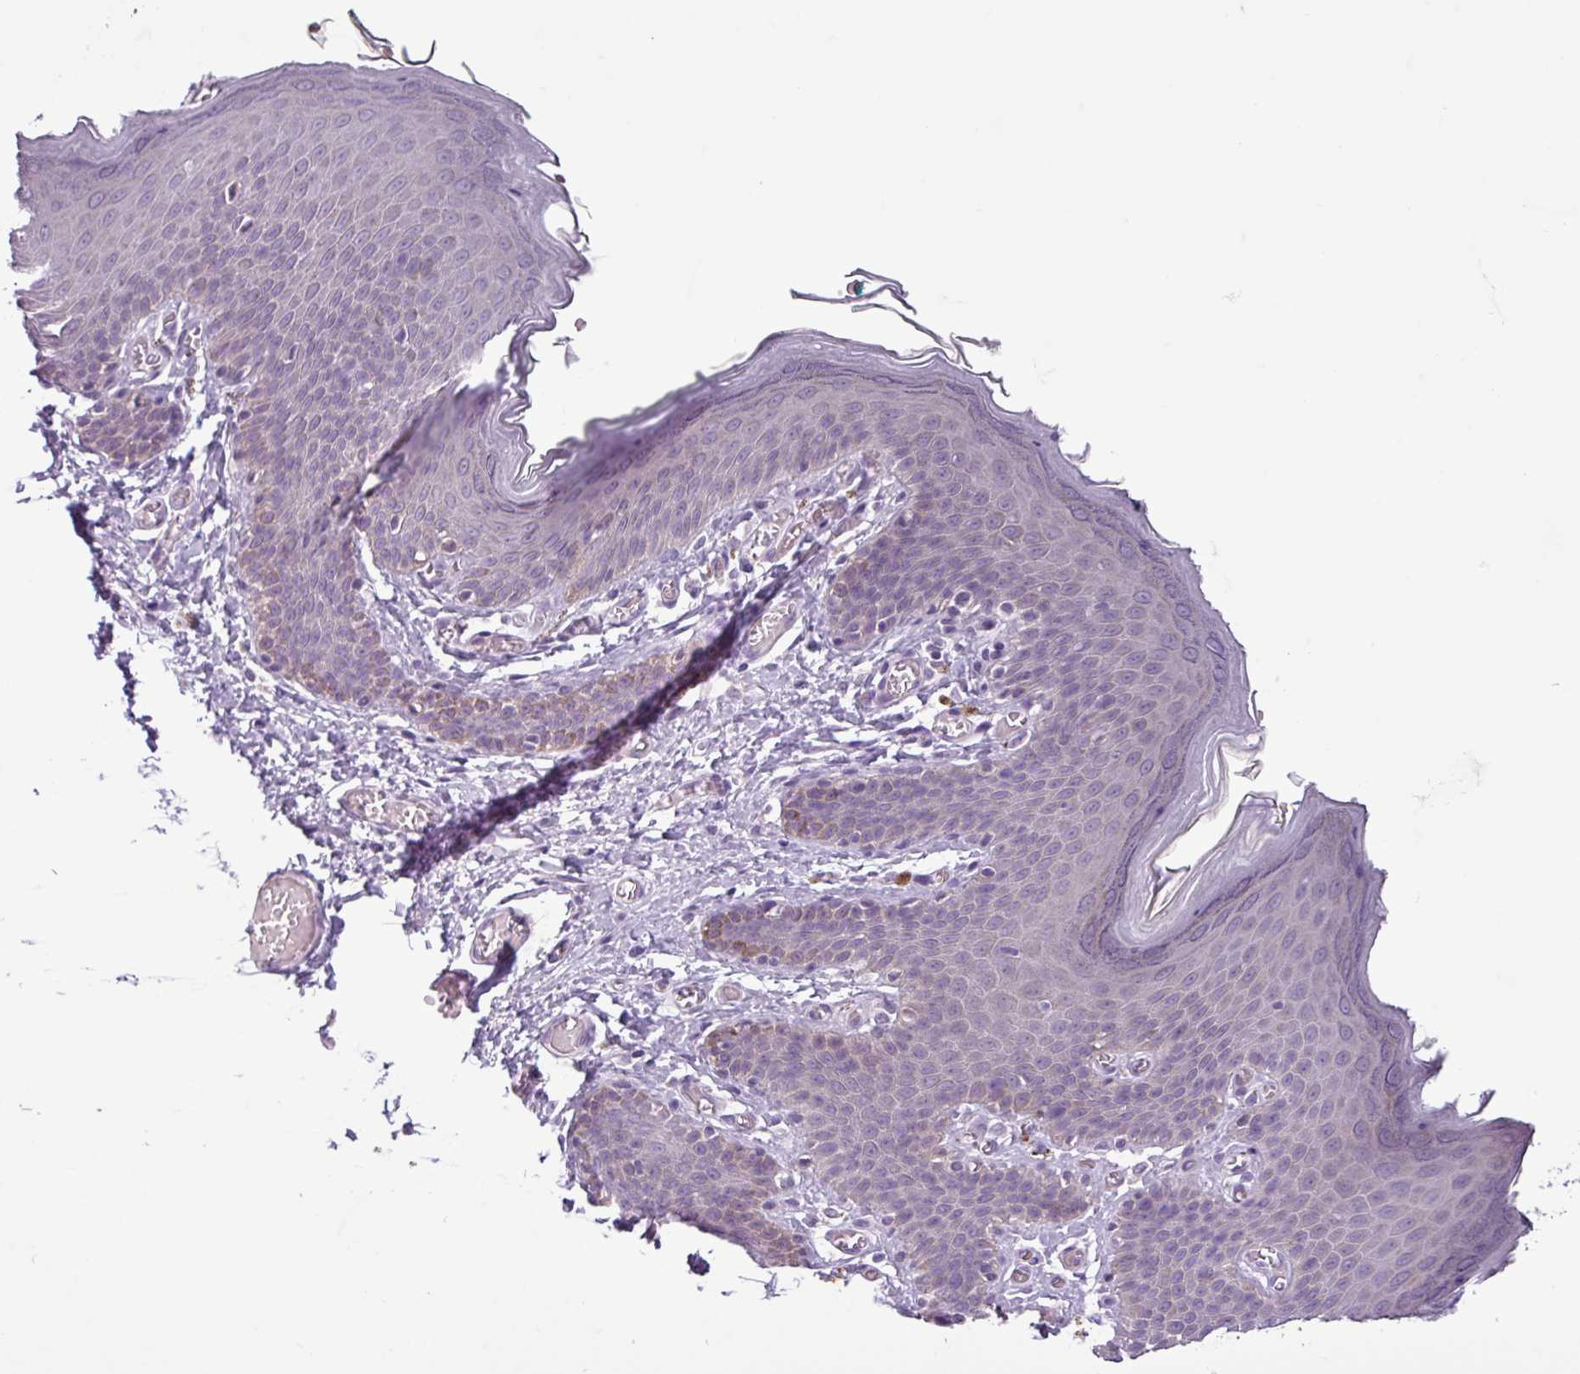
{"staining": {"intensity": "negative", "quantity": "none", "location": "none"}, "tissue": "skin", "cell_type": "Epidermal cells", "image_type": "normal", "snomed": [{"axis": "morphology", "description": "Normal tissue, NOS"}, {"axis": "topography", "description": "Anal"}], "caption": "The micrograph exhibits no significant positivity in epidermal cells of skin.", "gene": "C9orf24", "patient": {"sex": "female", "age": 40}}